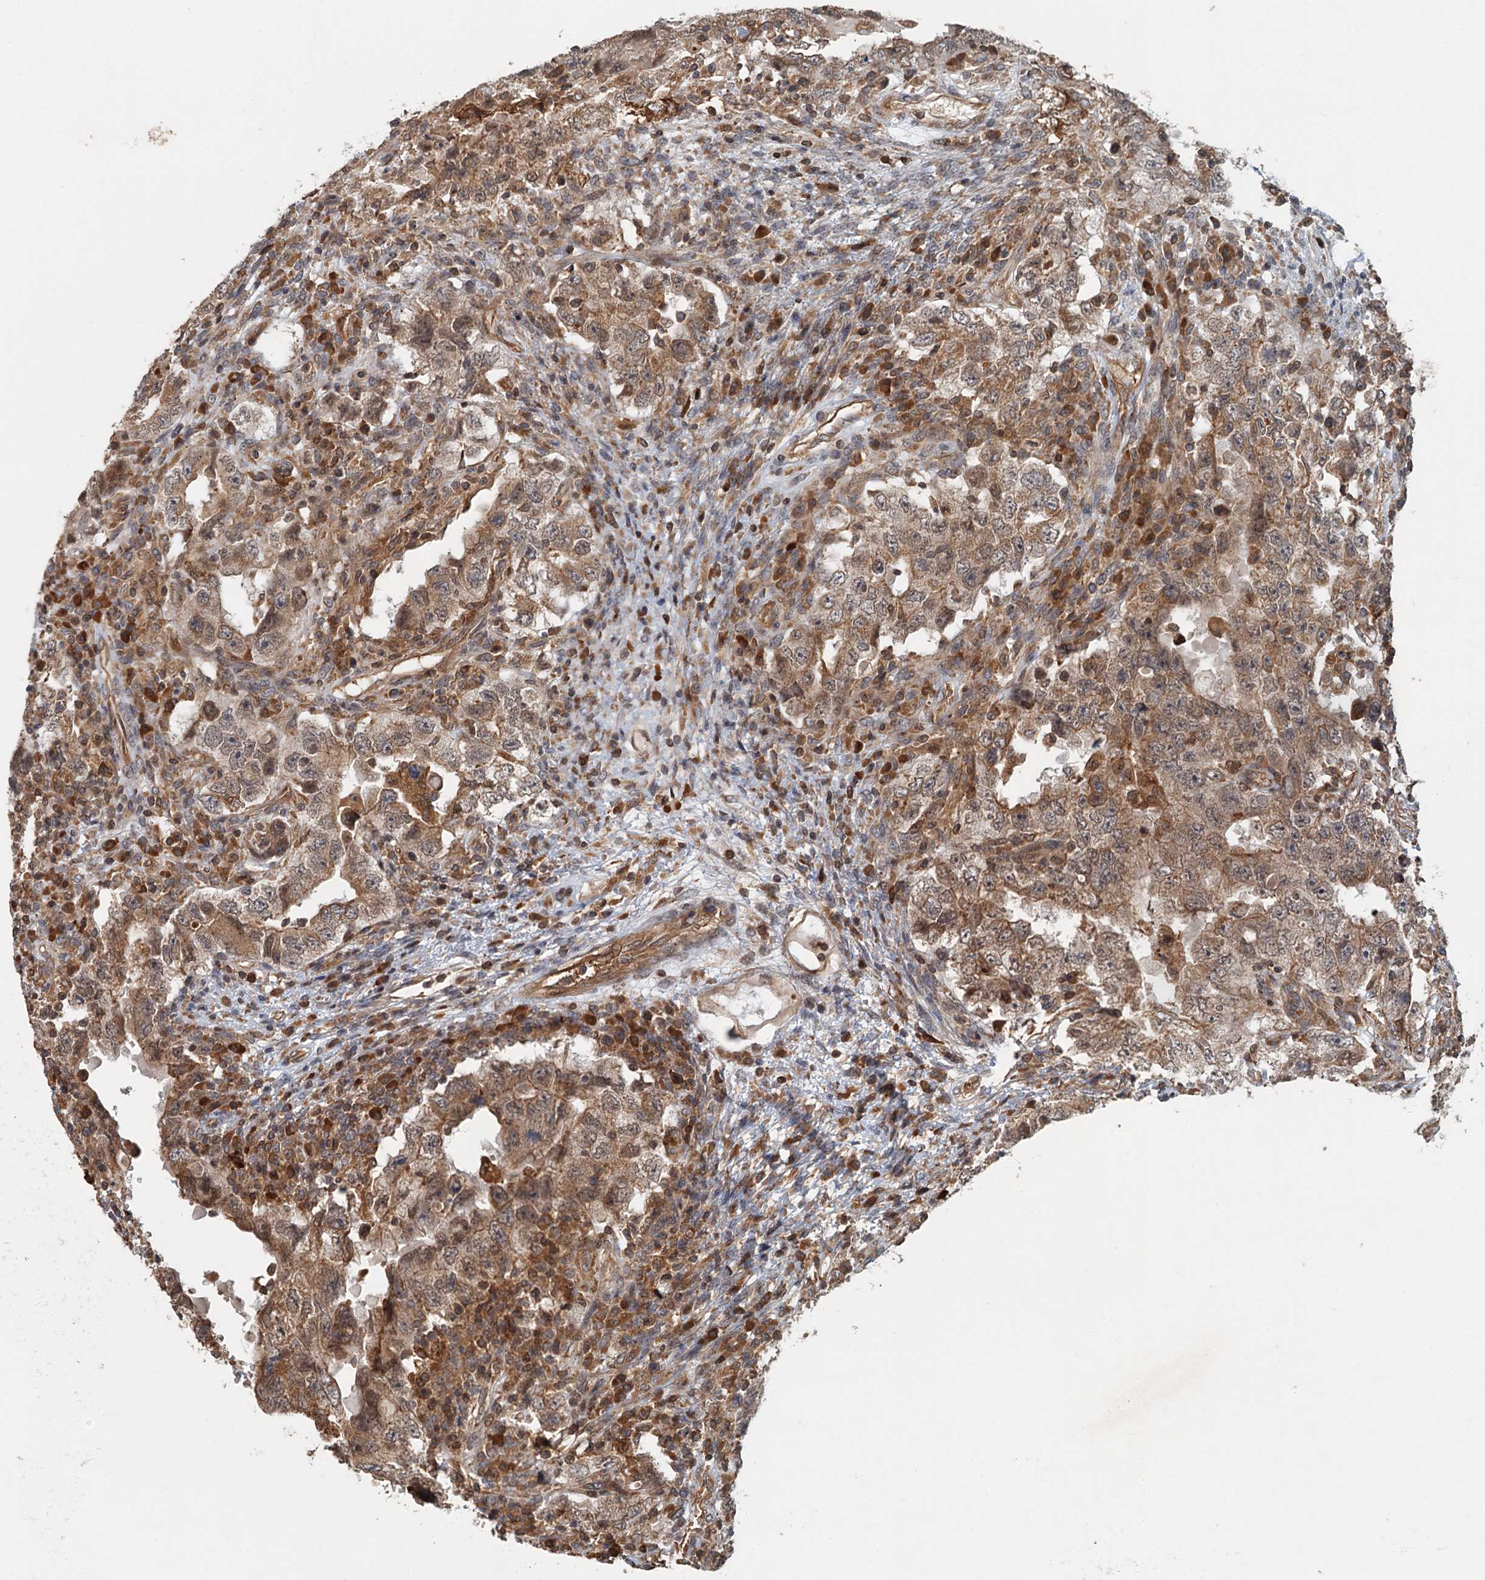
{"staining": {"intensity": "moderate", "quantity": ">75%", "location": "cytoplasmic/membranous"}, "tissue": "testis cancer", "cell_type": "Tumor cells", "image_type": "cancer", "snomed": [{"axis": "morphology", "description": "Carcinoma, Embryonal, NOS"}, {"axis": "topography", "description": "Testis"}], "caption": "Human testis cancer (embryonal carcinoma) stained with a protein marker demonstrates moderate staining in tumor cells.", "gene": "ZNF527", "patient": {"sex": "male", "age": 26}}